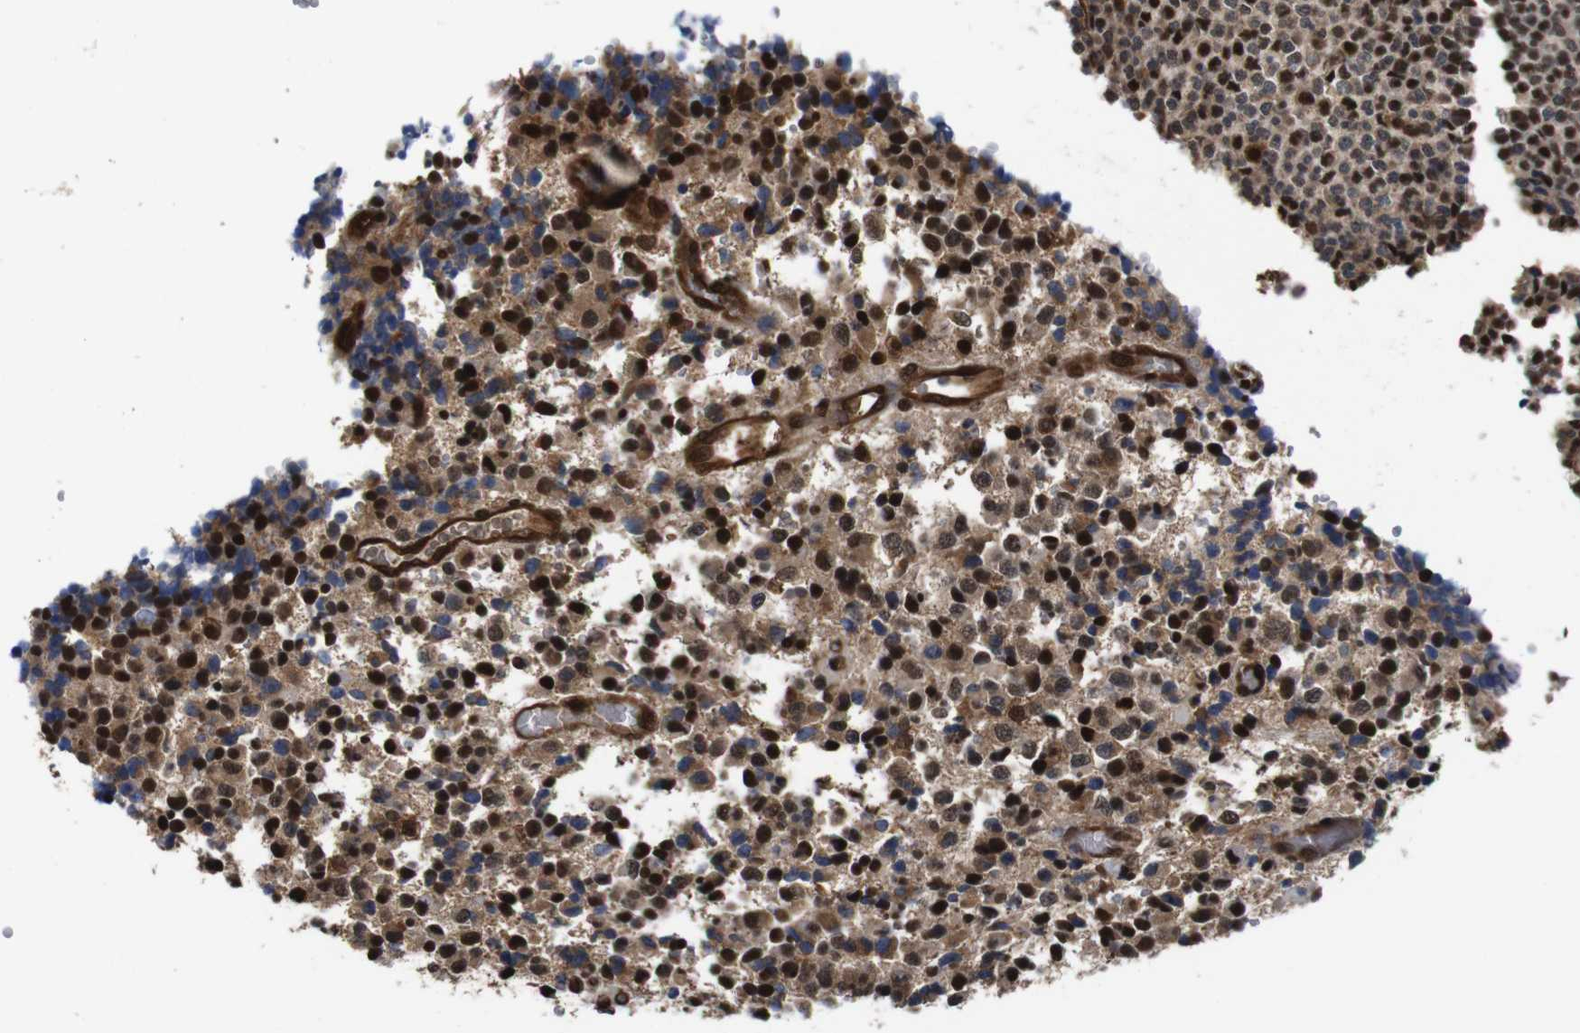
{"staining": {"intensity": "moderate", "quantity": ">75%", "location": "cytoplasmic/membranous,nuclear"}, "tissue": "glioma", "cell_type": "Tumor cells", "image_type": "cancer", "snomed": [{"axis": "morphology", "description": "Glioma, malignant, High grade"}, {"axis": "topography", "description": "pancreas cauda"}], "caption": "Approximately >75% of tumor cells in human glioma reveal moderate cytoplasmic/membranous and nuclear protein expression as visualized by brown immunohistochemical staining.", "gene": "VCP", "patient": {"sex": "male", "age": 60}}